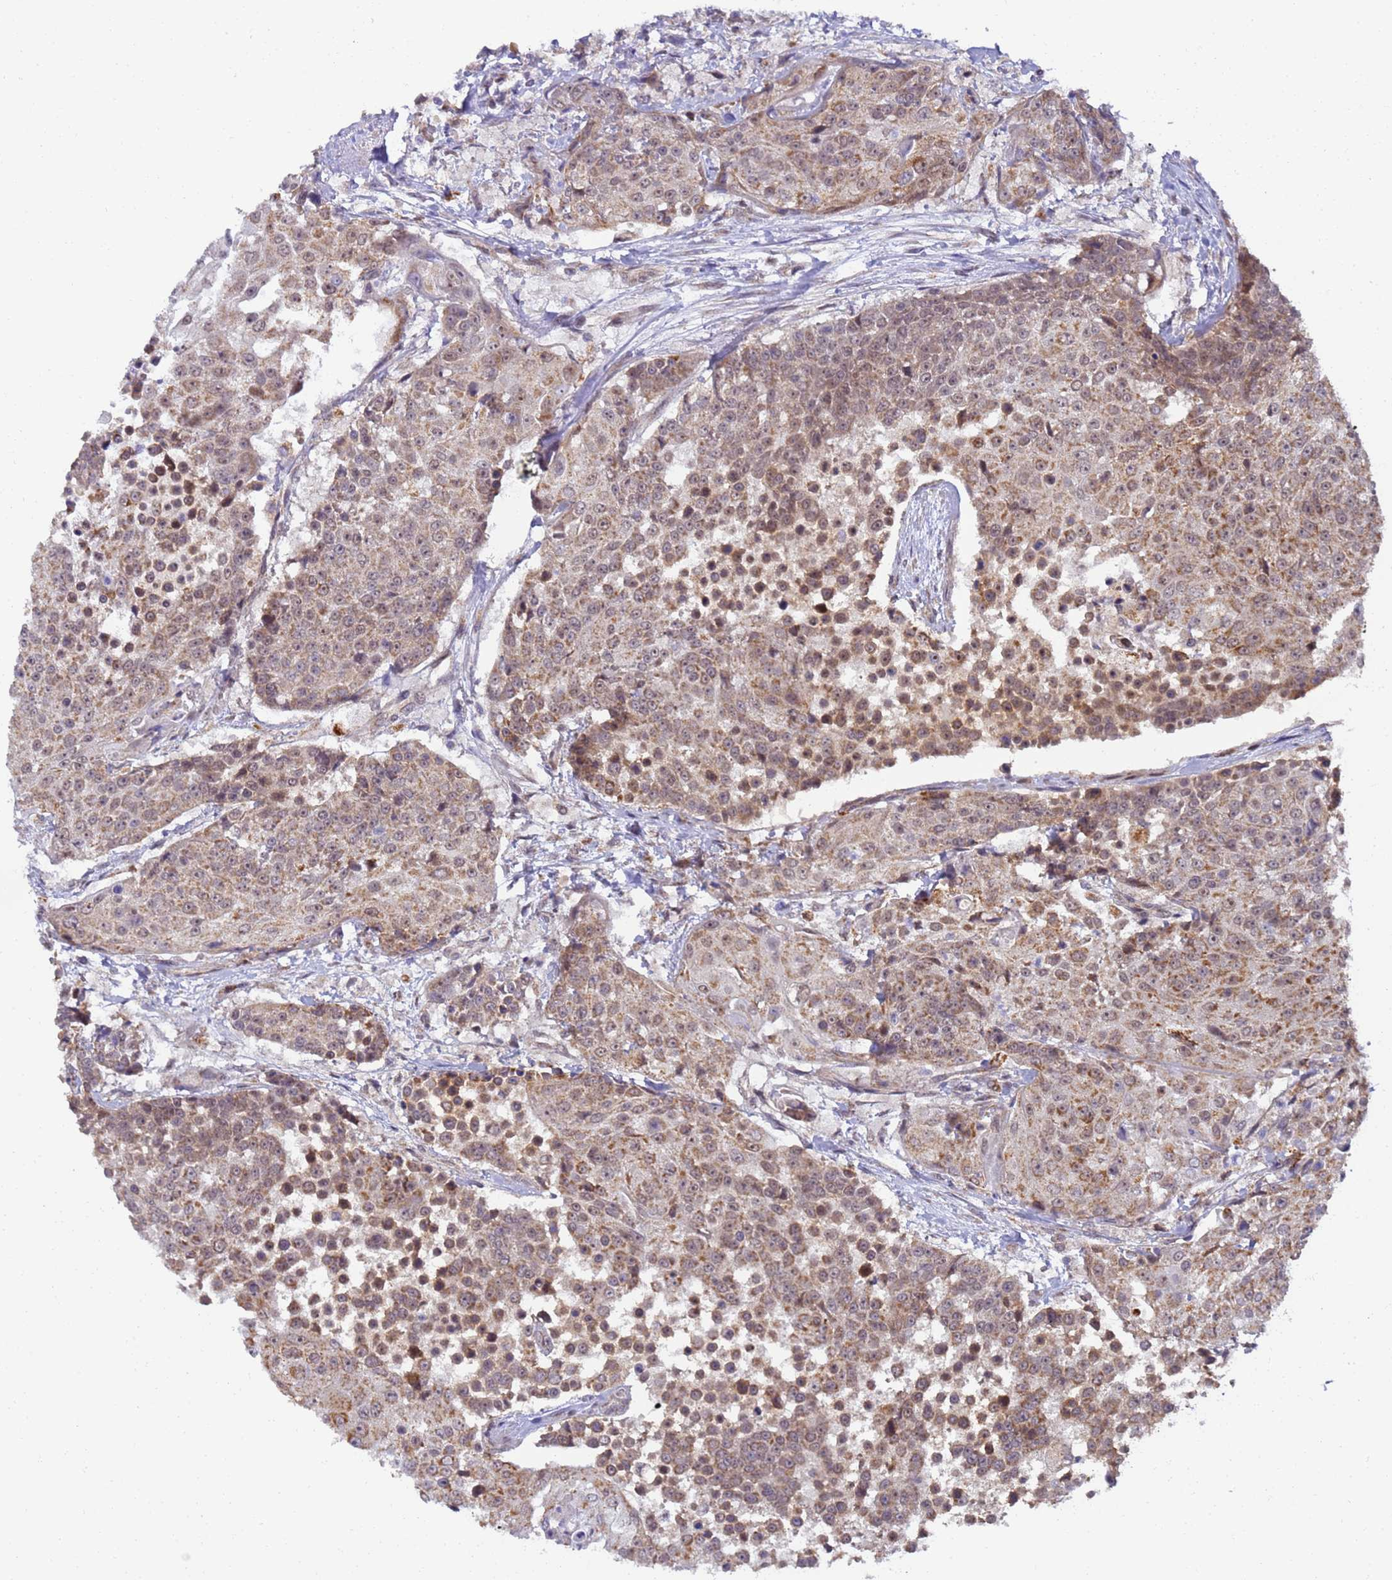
{"staining": {"intensity": "moderate", "quantity": ">75%", "location": "cytoplasmic/membranous,nuclear"}, "tissue": "urothelial cancer", "cell_type": "Tumor cells", "image_type": "cancer", "snomed": [{"axis": "morphology", "description": "Urothelial carcinoma, High grade"}, {"axis": "topography", "description": "Urinary bladder"}], "caption": "Human urothelial cancer stained with a protein marker demonstrates moderate staining in tumor cells.", "gene": "RAPGEF3", "patient": {"sex": "female", "age": 63}}